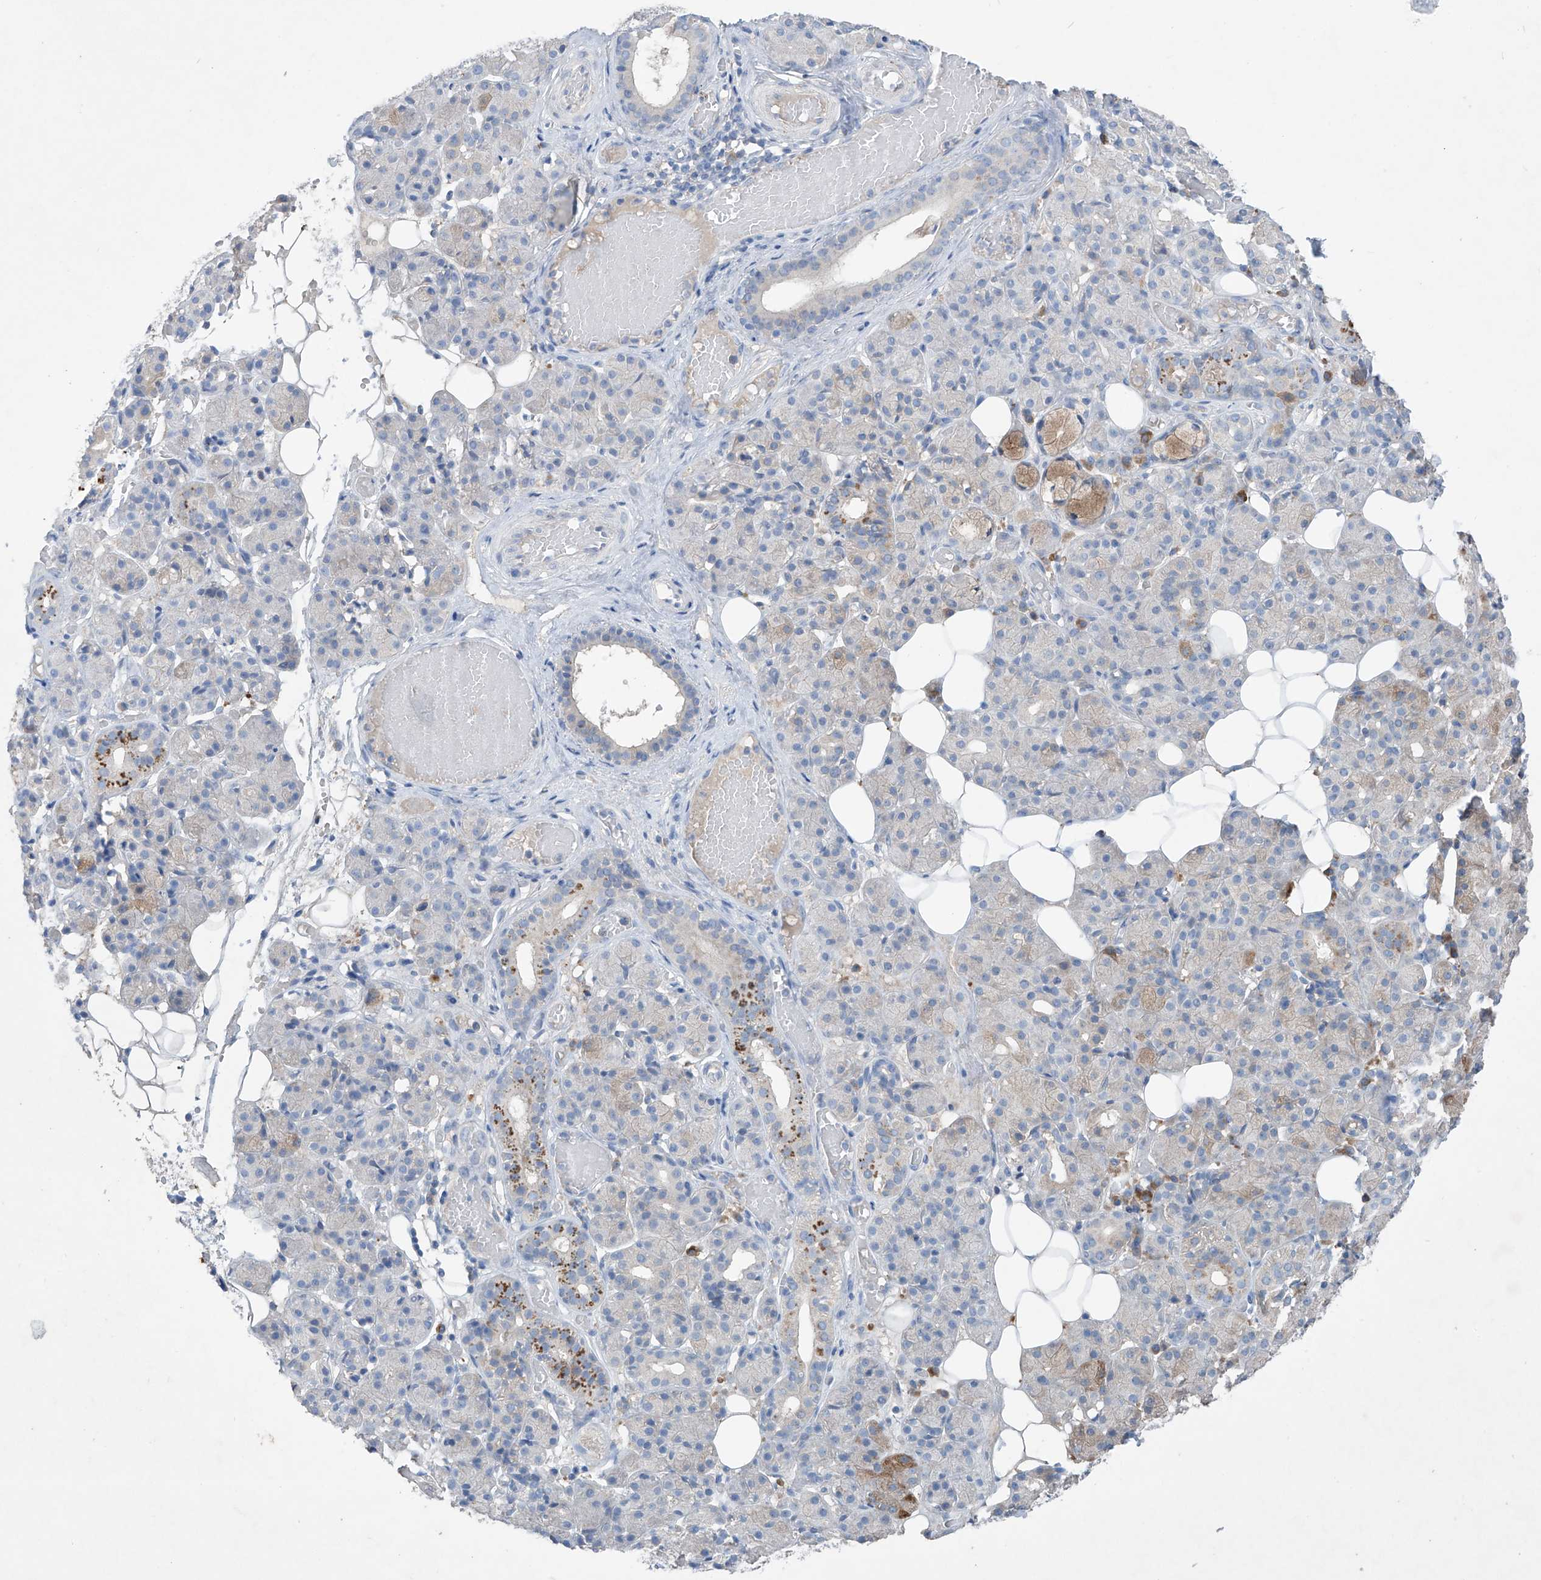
{"staining": {"intensity": "moderate", "quantity": "25%-75%", "location": "cytoplasmic/membranous"}, "tissue": "salivary gland", "cell_type": "Glandular cells", "image_type": "normal", "snomed": [{"axis": "morphology", "description": "Normal tissue, NOS"}, {"axis": "topography", "description": "Salivary gland"}], "caption": "This image reveals IHC staining of benign salivary gland, with medium moderate cytoplasmic/membranous expression in about 25%-75% of glandular cells.", "gene": "ASNS", "patient": {"sex": "male", "age": 63}}